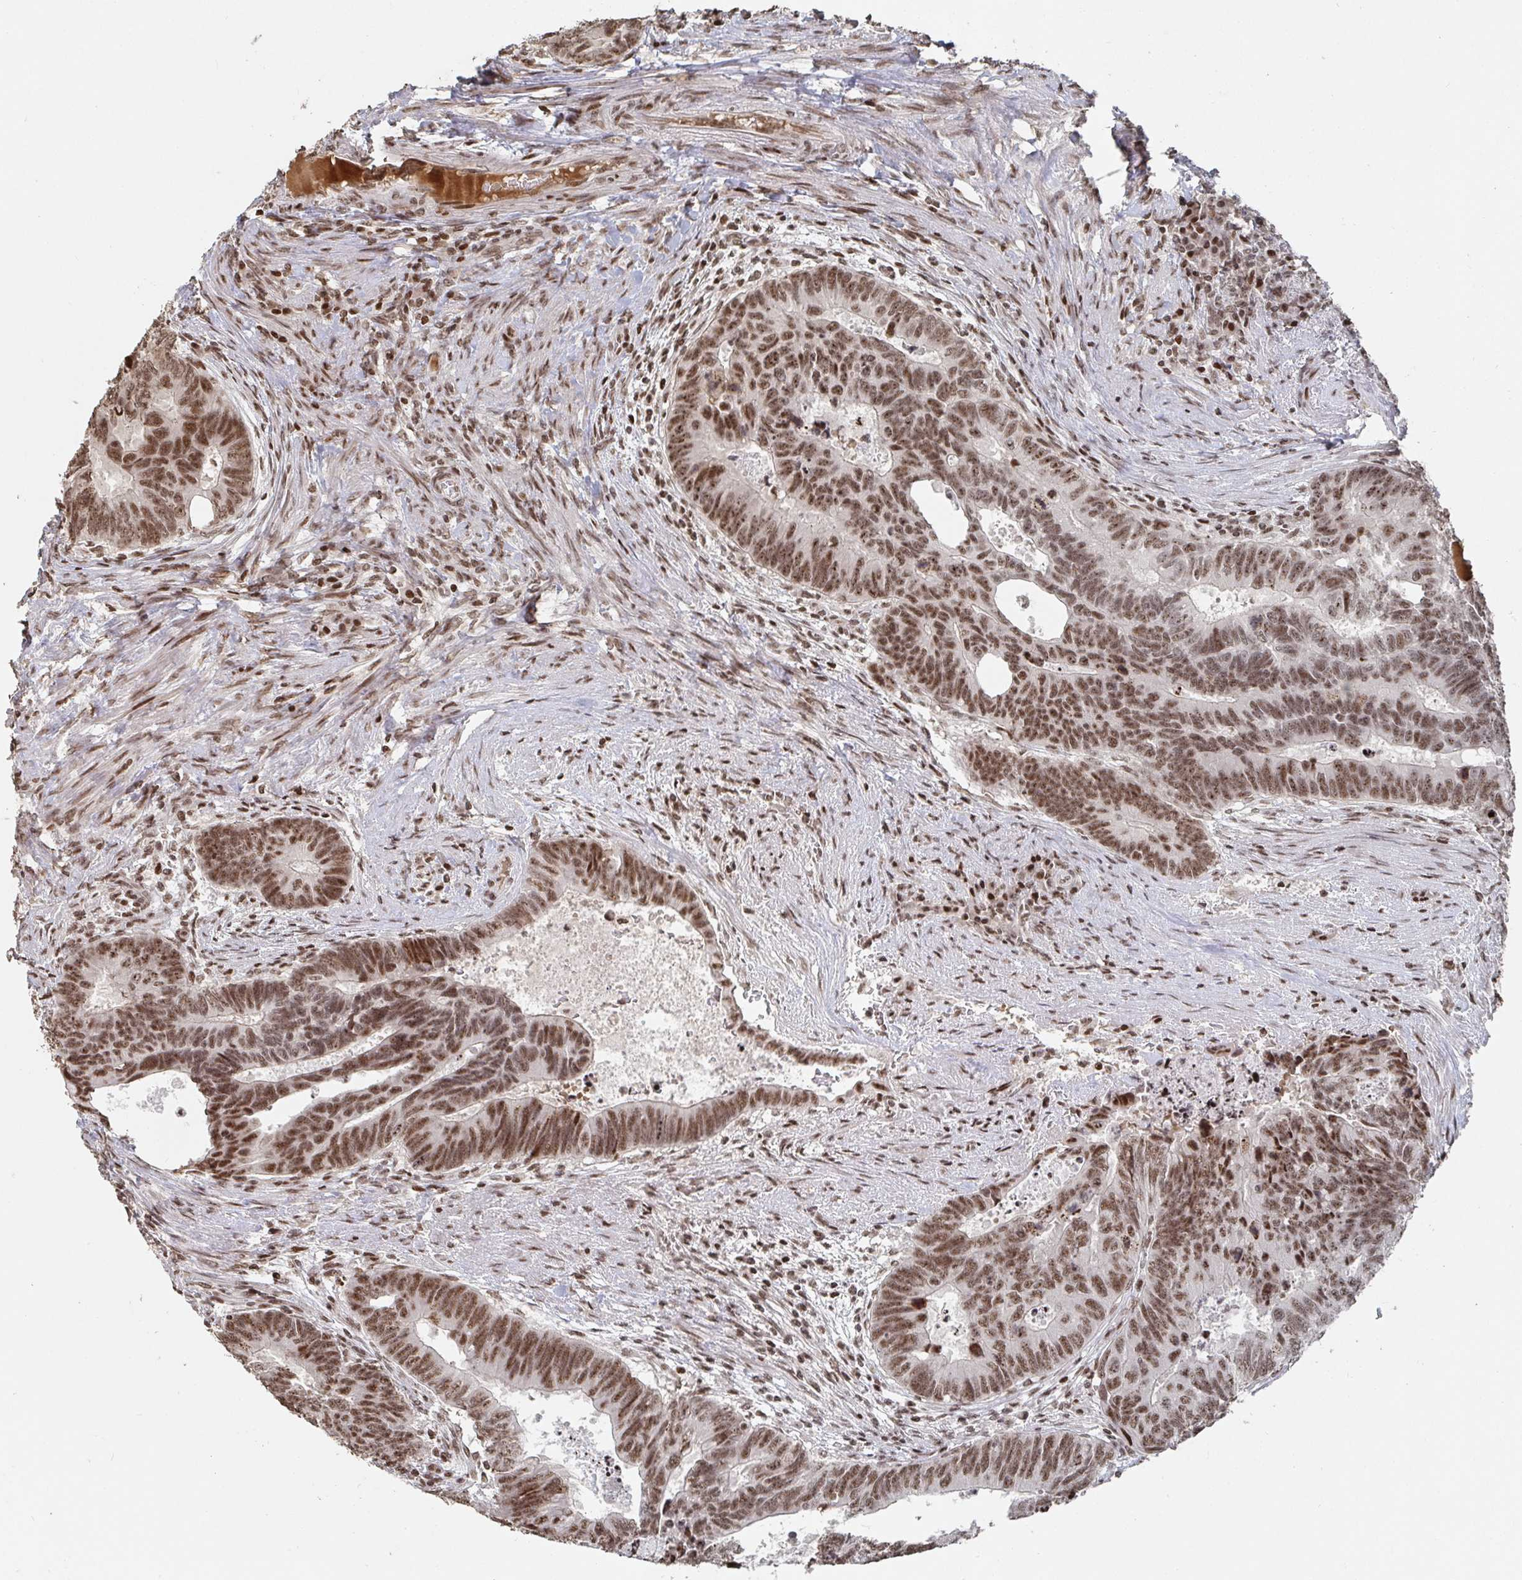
{"staining": {"intensity": "moderate", "quantity": ">75%", "location": "nuclear"}, "tissue": "colorectal cancer", "cell_type": "Tumor cells", "image_type": "cancer", "snomed": [{"axis": "morphology", "description": "Adenocarcinoma, NOS"}, {"axis": "topography", "description": "Colon"}], "caption": "Protein analysis of colorectal cancer tissue displays moderate nuclear expression in approximately >75% of tumor cells.", "gene": "ZDHHC12", "patient": {"sex": "male", "age": 62}}